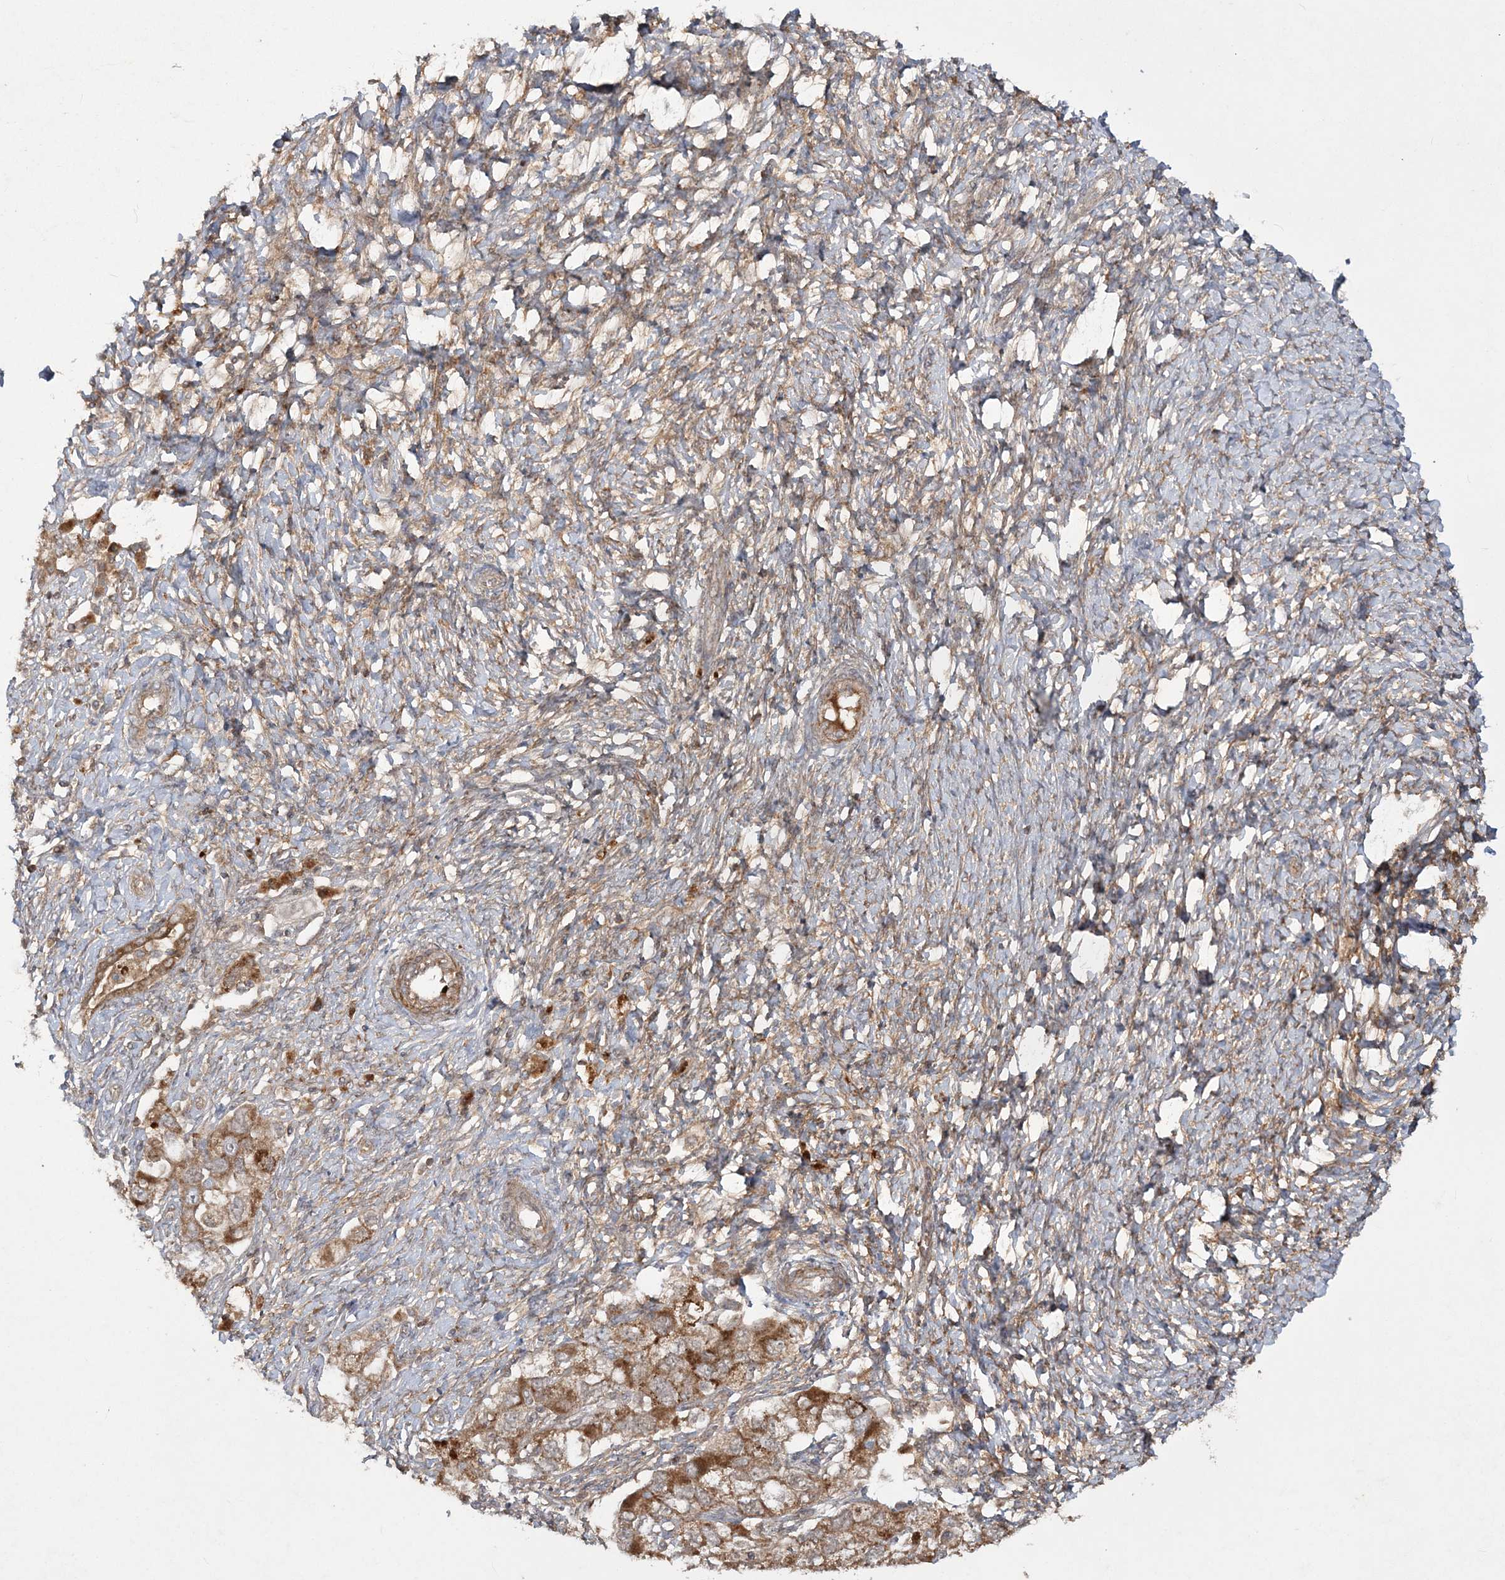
{"staining": {"intensity": "moderate", "quantity": ">75%", "location": "cytoplasmic/membranous"}, "tissue": "ovarian cancer", "cell_type": "Tumor cells", "image_type": "cancer", "snomed": [{"axis": "morphology", "description": "Carcinoma, NOS"}, {"axis": "morphology", "description": "Cystadenocarcinoma, serous, NOS"}, {"axis": "topography", "description": "Ovary"}], "caption": "Immunohistochemical staining of human ovarian cancer demonstrates medium levels of moderate cytoplasmic/membranous positivity in approximately >75% of tumor cells.", "gene": "MOCS2", "patient": {"sex": "female", "age": 69}}